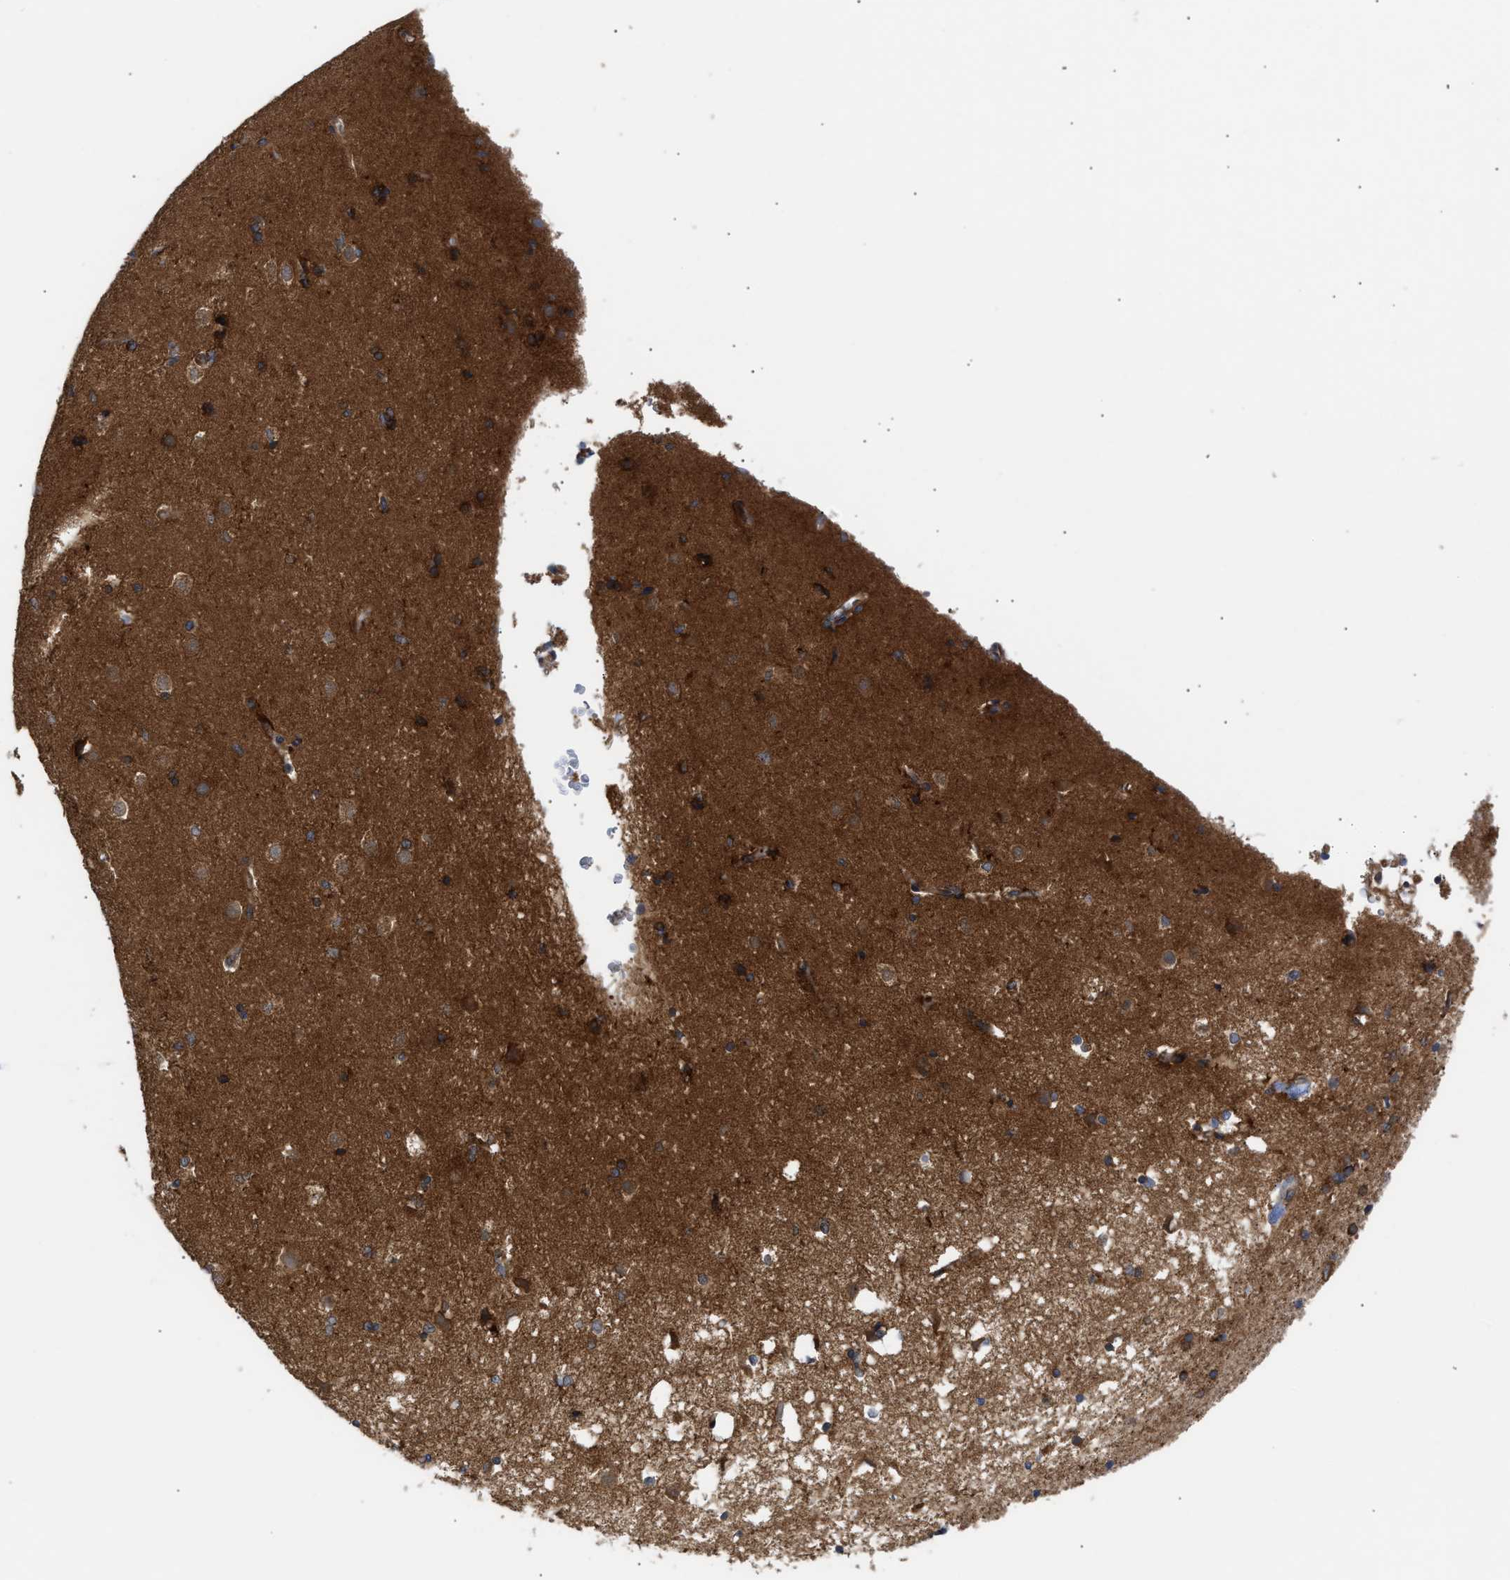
{"staining": {"intensity": "moderate", "quantity": ">75%", "location": "cytoplasmic/membranous"}, "tissue": "caudate", "cell_type": "Glial cells", "image_type": "normal", "snomed": [{"axis": "morphology", "description": "Normal tissue, NOS"}, {"axis": "topography", "description": "Lateral ventricle wall"}], "caption": "A photomicrograph of caudate stained for a protein shows moderate cytoplasmic/membranous brown staining in glial cells. (Stains: DAB (3,3'-diaminobenzidine) in brown, nuclei in blue, Microscopy: brightfield microscopy at high magnification).", "gene": "LAPTM4B", "patient": {"sex": "female", "age": 19}}